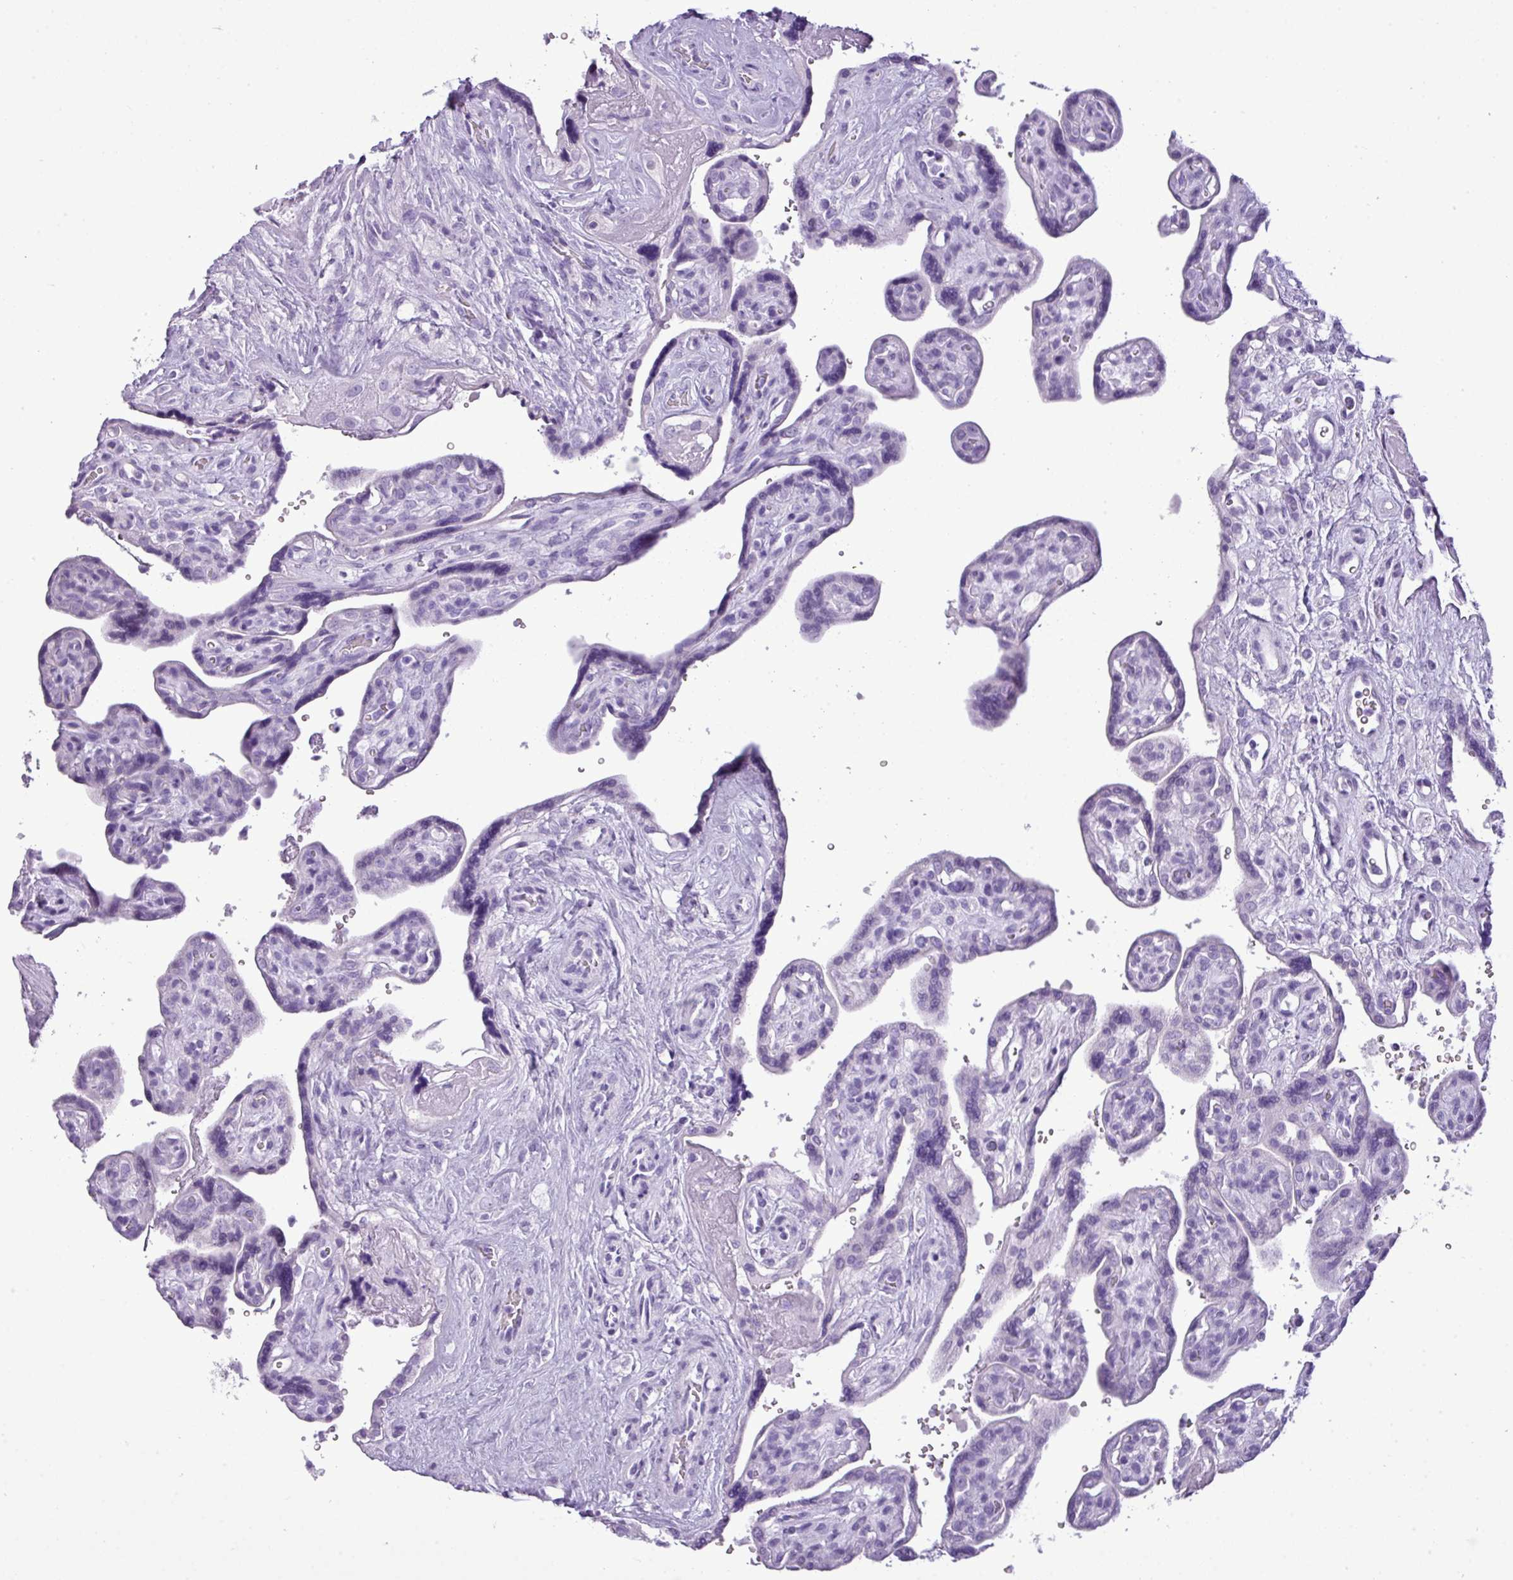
{"staining": {"intensity": "negative", "quantity": "none", "location": "none"}, "tissue": "placenta", "cell_type": "Decidual cells", "image_type": "normal", "snomed": [{"axis": "morphology", "description": "Normal tissue, NOS"}, {"axis": "topography", "description": "Placenta"}], "caption": "Immunohistochemistry of normal placenta exhibits no expression in decidual cells. Nuclei are stained in blue.", "gene": "RBMXL2", "patient": {"sex": "female", "age": 39}}